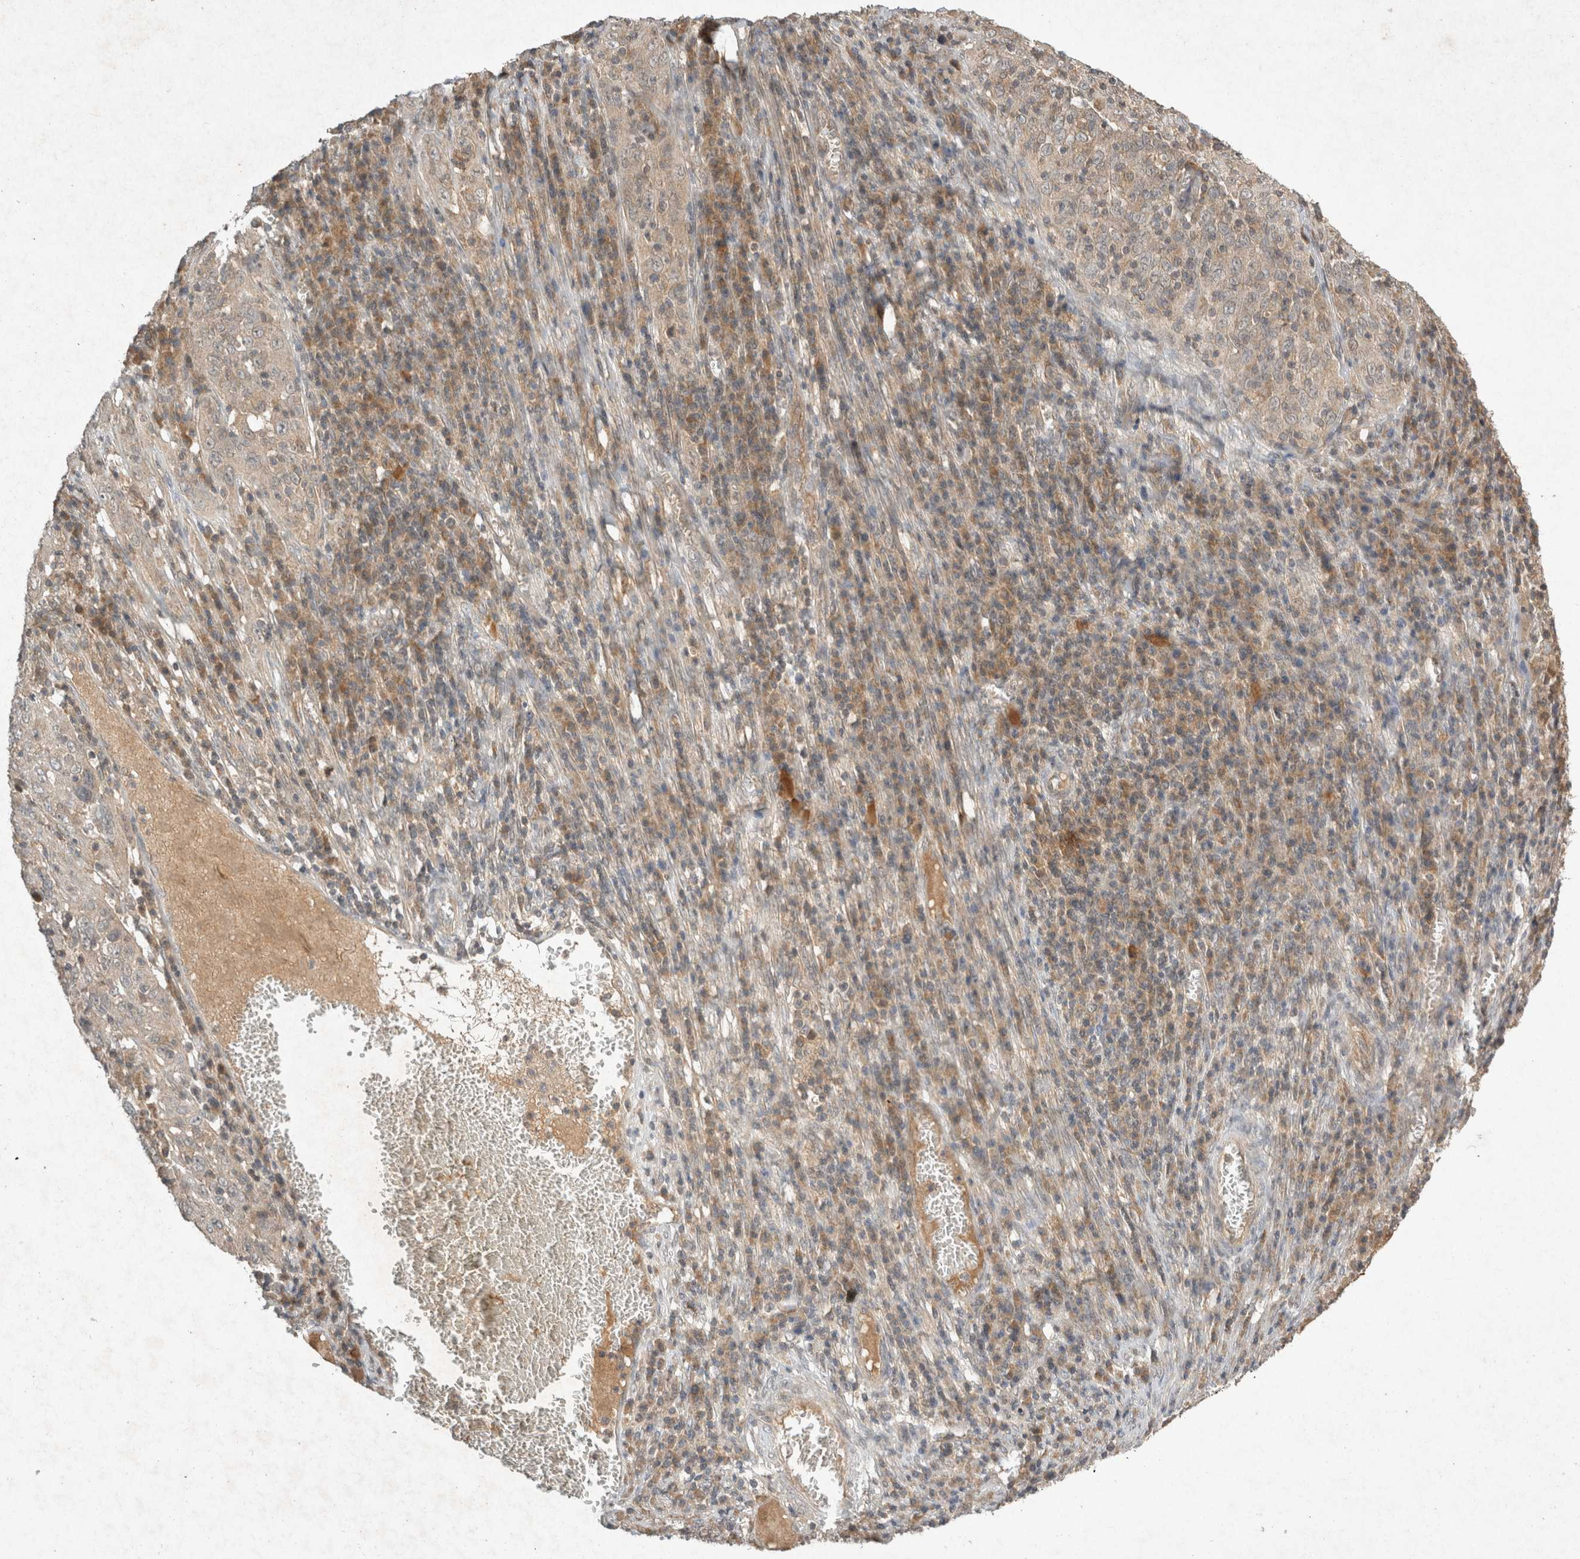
{"staining": {"intensity": "weak", "quantity": "25%-75%", "location": "cytoplasmic/membranous"}, "tissue": "cervical cancer", "cell_type": "Tumor cells", "image_type": "cancer", "snomed": [{"axis": "morphology", "description": "Squamous cell carcinoma, NOS"}, {"axis": "topography", "description": "Cervix"}], "caption": "Cervical cancer (squamous cell carcinoma) was stained to show a protein in brown. There is low levels of weak cytoplasmic/membranous positivity in approximately 25%-75% of tumor cells.", "gene": "LOXL2", "patient": {"sex": "female", "age": 46}}